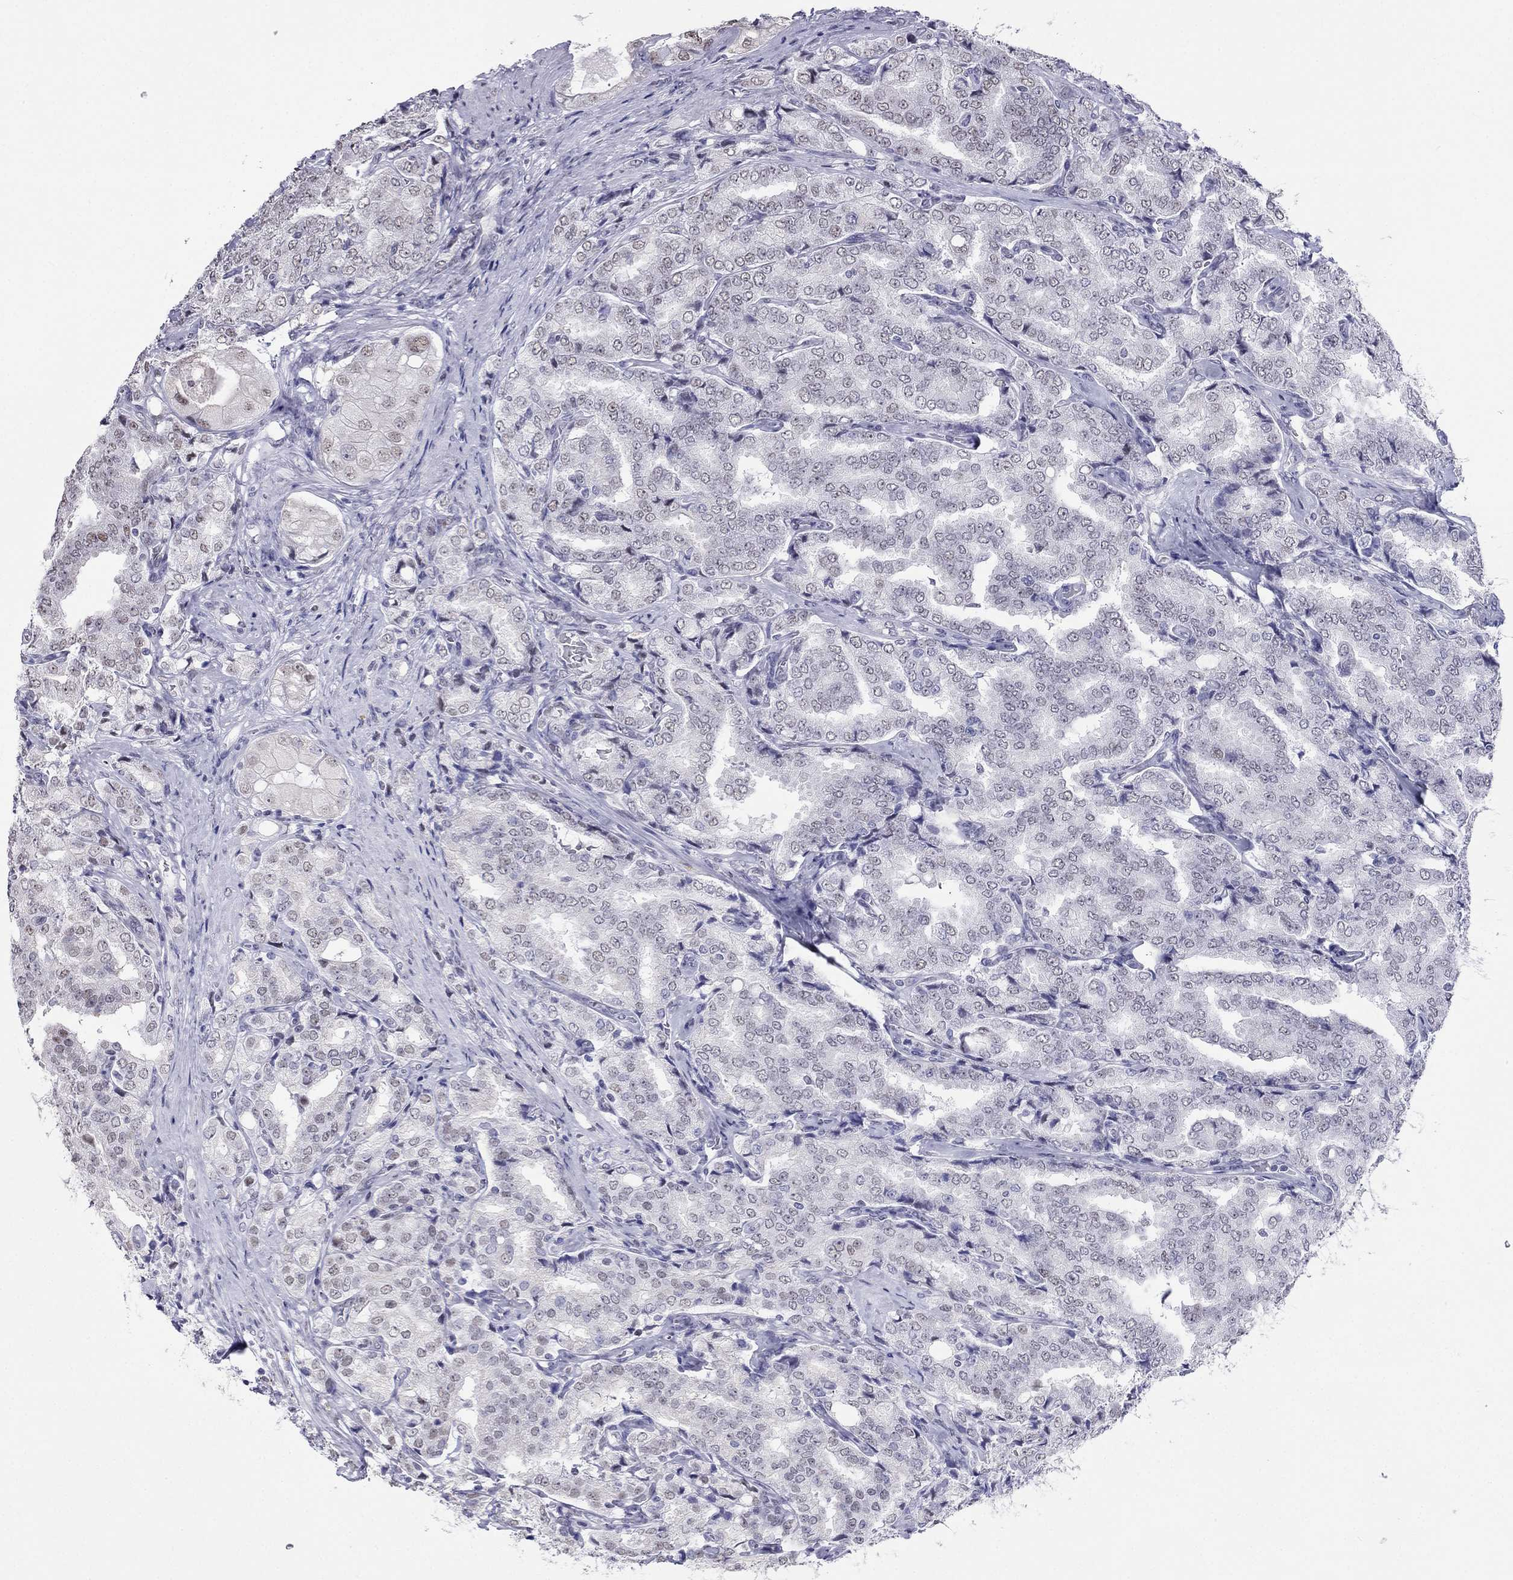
{"staining": {"intensity": "negative", "quantity": "none", "location": "none"}, "tissue": "prostate cancer", "cell_type": "Tumor cells", "image_type": "cancer", "snomed": [{"axis": "morphology", "description": "Adenocarcinoma, NOS"}, {"axis": "topography", "description": "Prostate"}], "caption": "IHC image of prostate cancer stained for a protein (brown), which exhibits no staining in tumor cells.", "gene": "PPM1G", "patient": {"sex": "male", "age": 65}}